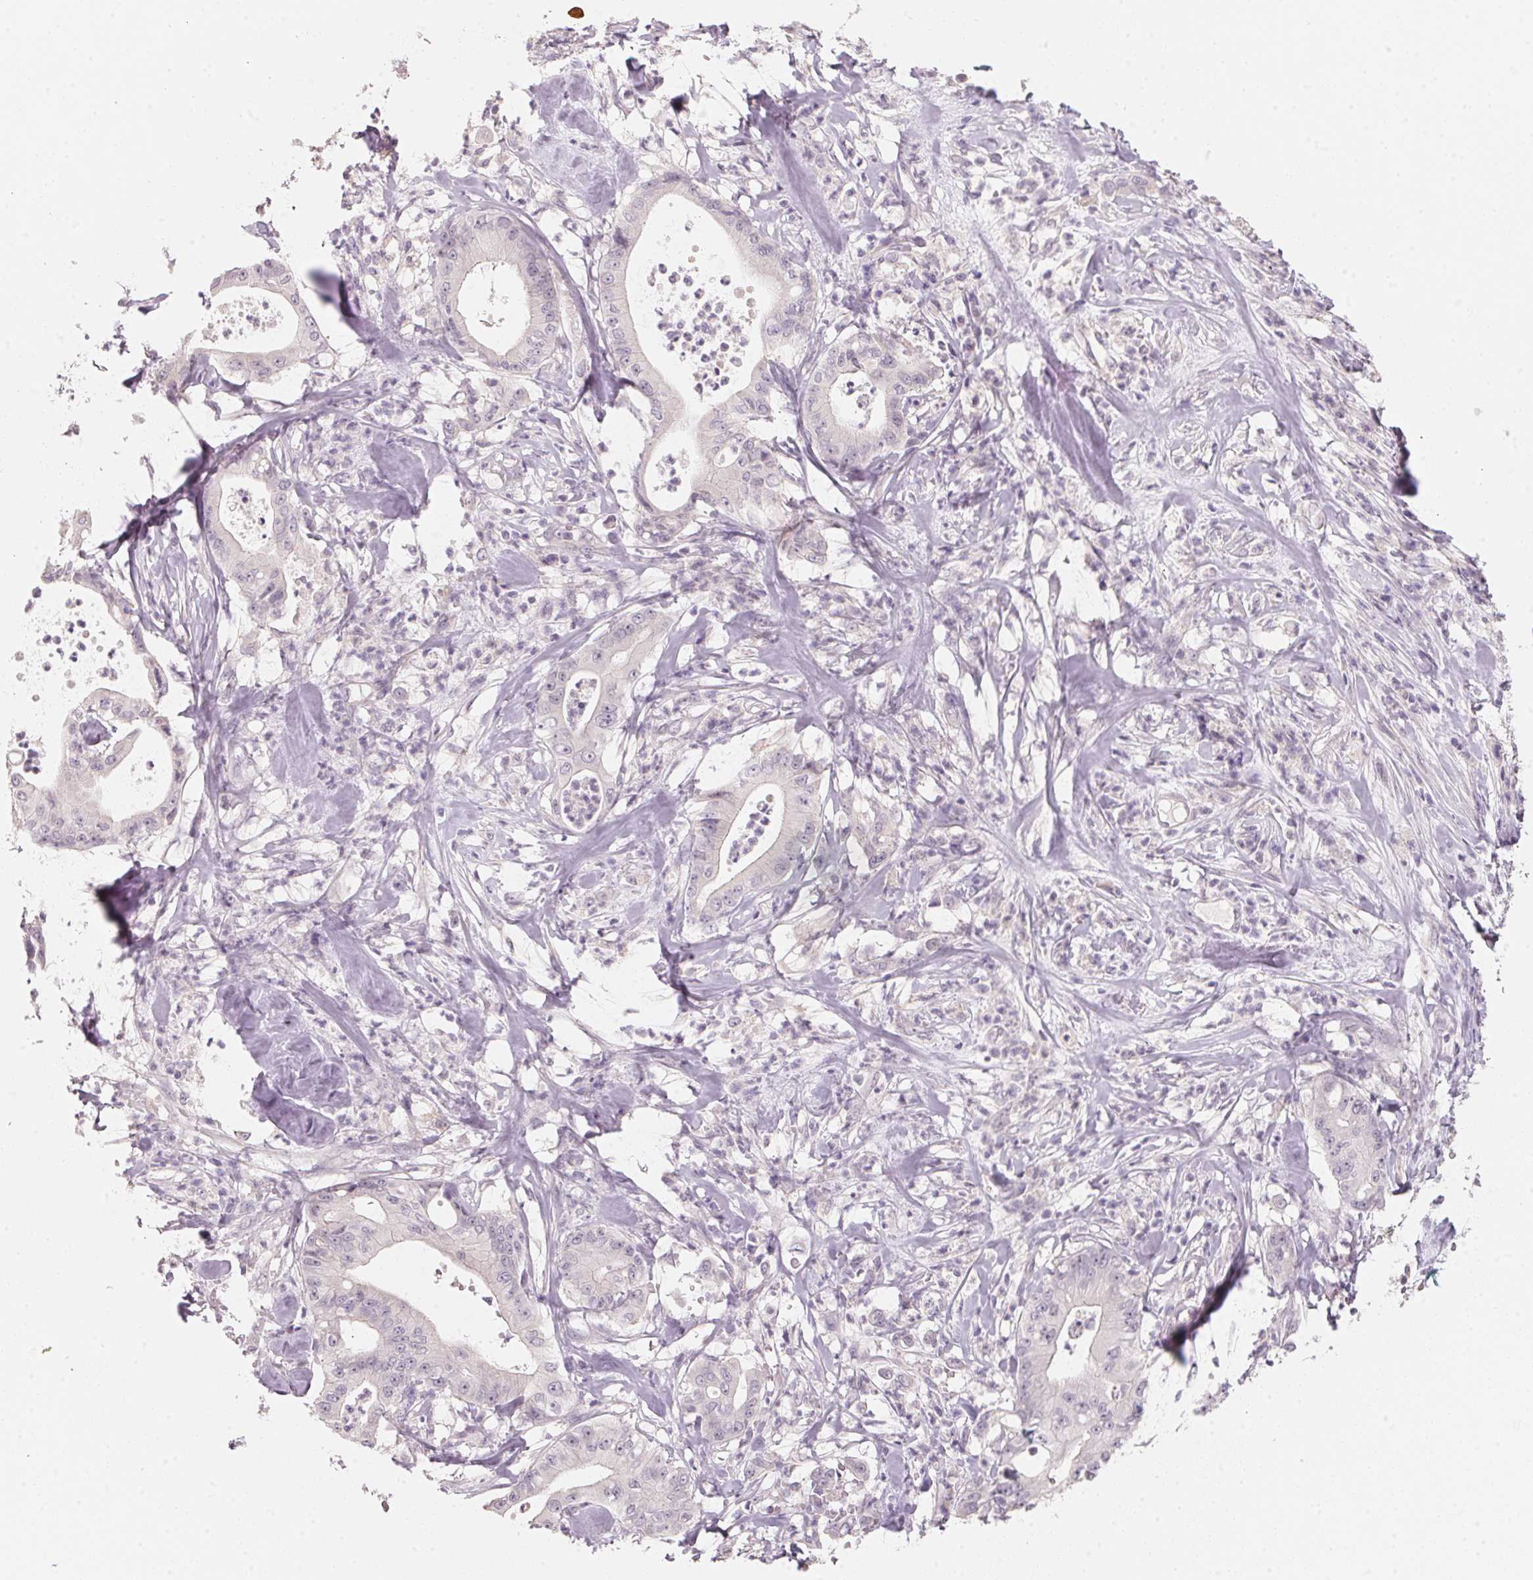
{"staining": {"intensity": "negative", "quantity": "none", "location": "none"}, "tissue": "pancreatic cancer", "cell_type": "Tumor cells", "image_type": "cancer", "snomed": [{"axis": "morphology", "description": "Adenocarcinoma, NOS"}, {"axis": "topography", "description": "Pancreas"}], "caption": "The photomicrograph shows no staining of tumor cells in pancreatic cancer (adenocarcinoma). (DAB (3,3'-diaminobenzidine) IHC with hematoxylin counter stain).", "gene": "ANKRD31", "patient": {"sex": "male", "age": 71}}